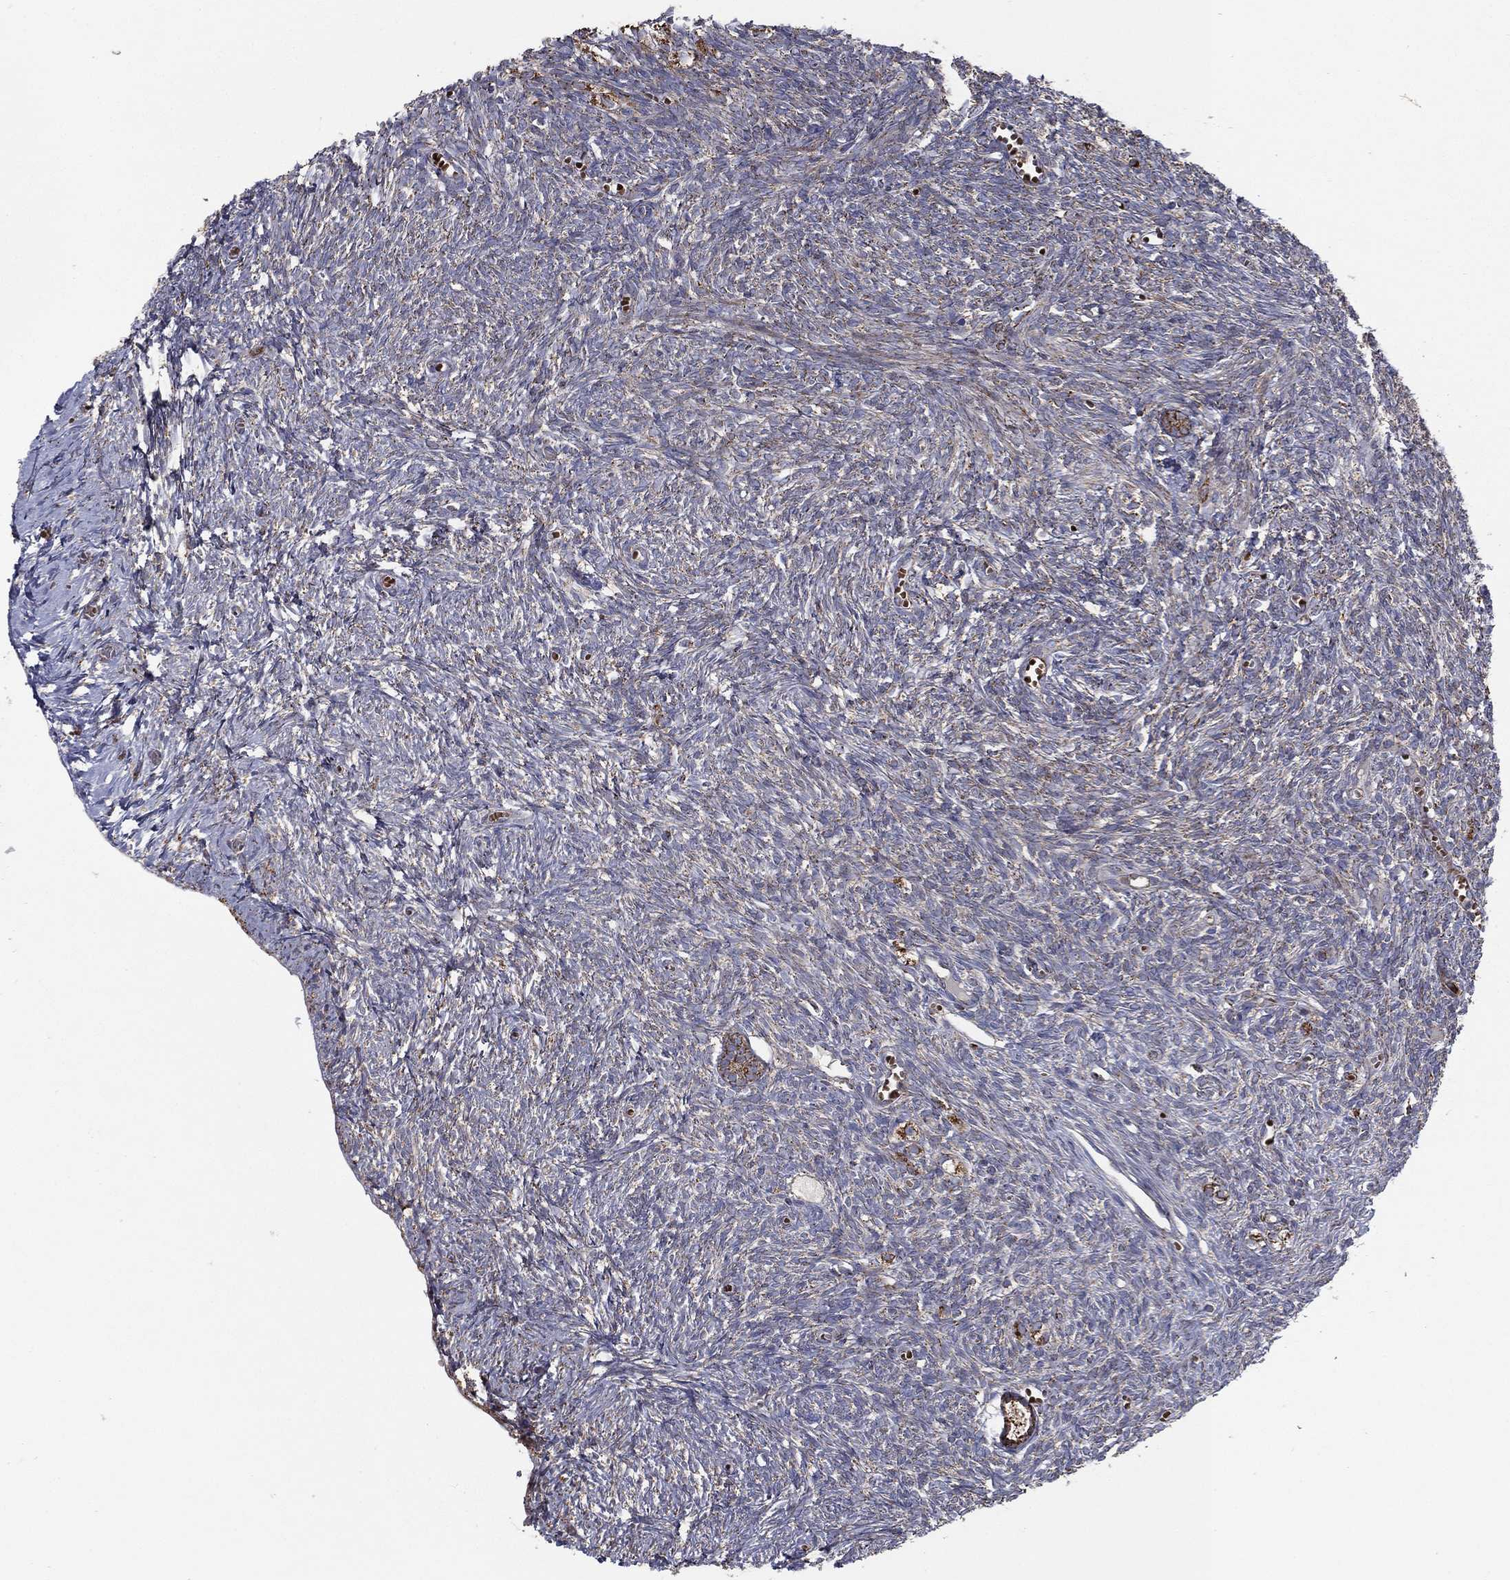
{"staining": {"intensity": "moderate", "quantity": "25%-75%", "location": "cytoplasmic/membranous"}, "tissue": "ovary", "cell_type": "Follicle cells", "image_type": "normal", "snomed": [{"axis": "morphology", "description": "Normal tissue, NOS"}, {"axis": "topography", "description": "Ovary"}], "caption": "Moderate cytoplasmic/membranous protein staining is seen in about 25%-75% of follicle cells in ovary. (brown staining indicates protein expression, while blue staining denotes nuclei).", "gene": "MT", "patient": {"sex": "female", "age": 43}}